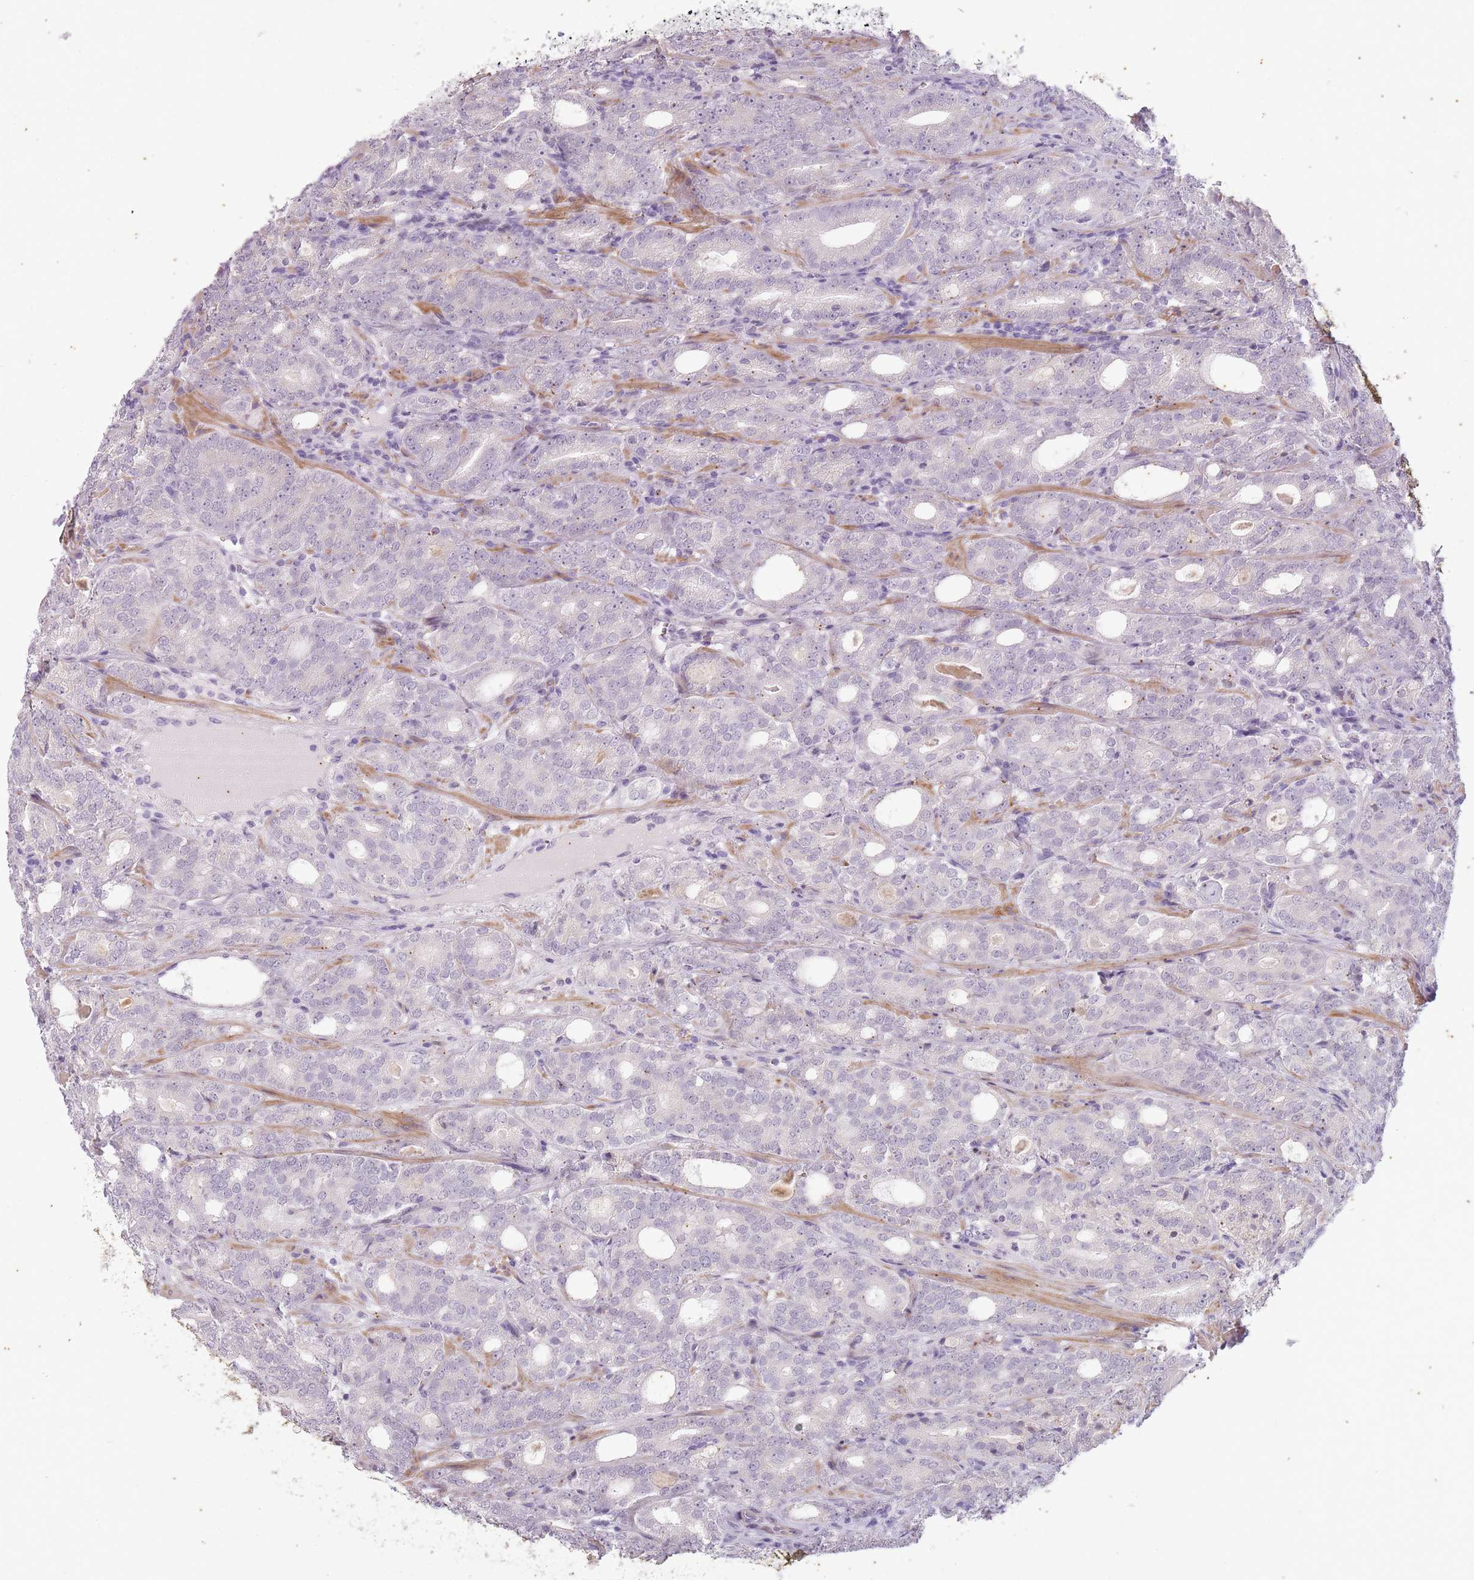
{"staining": {"intensity": "negative", "quantity": "none", "location": "none"}, "tissue": "prostate cancer", "cell_type": "Tumor cells", "image_type": "cancer", "snomed": [{"axis": "morphology", "description": "Adenocarcinoma, High grade"}, {"axis": "topography", "description": "Prostate"}], "caption": "Tumor cells are negative for brown protein staining in prostate cancer (adenocarcinoma (high-grade)).", "gene": "CNTNAP3", "patient": {"sex": "male", "age": 64}}